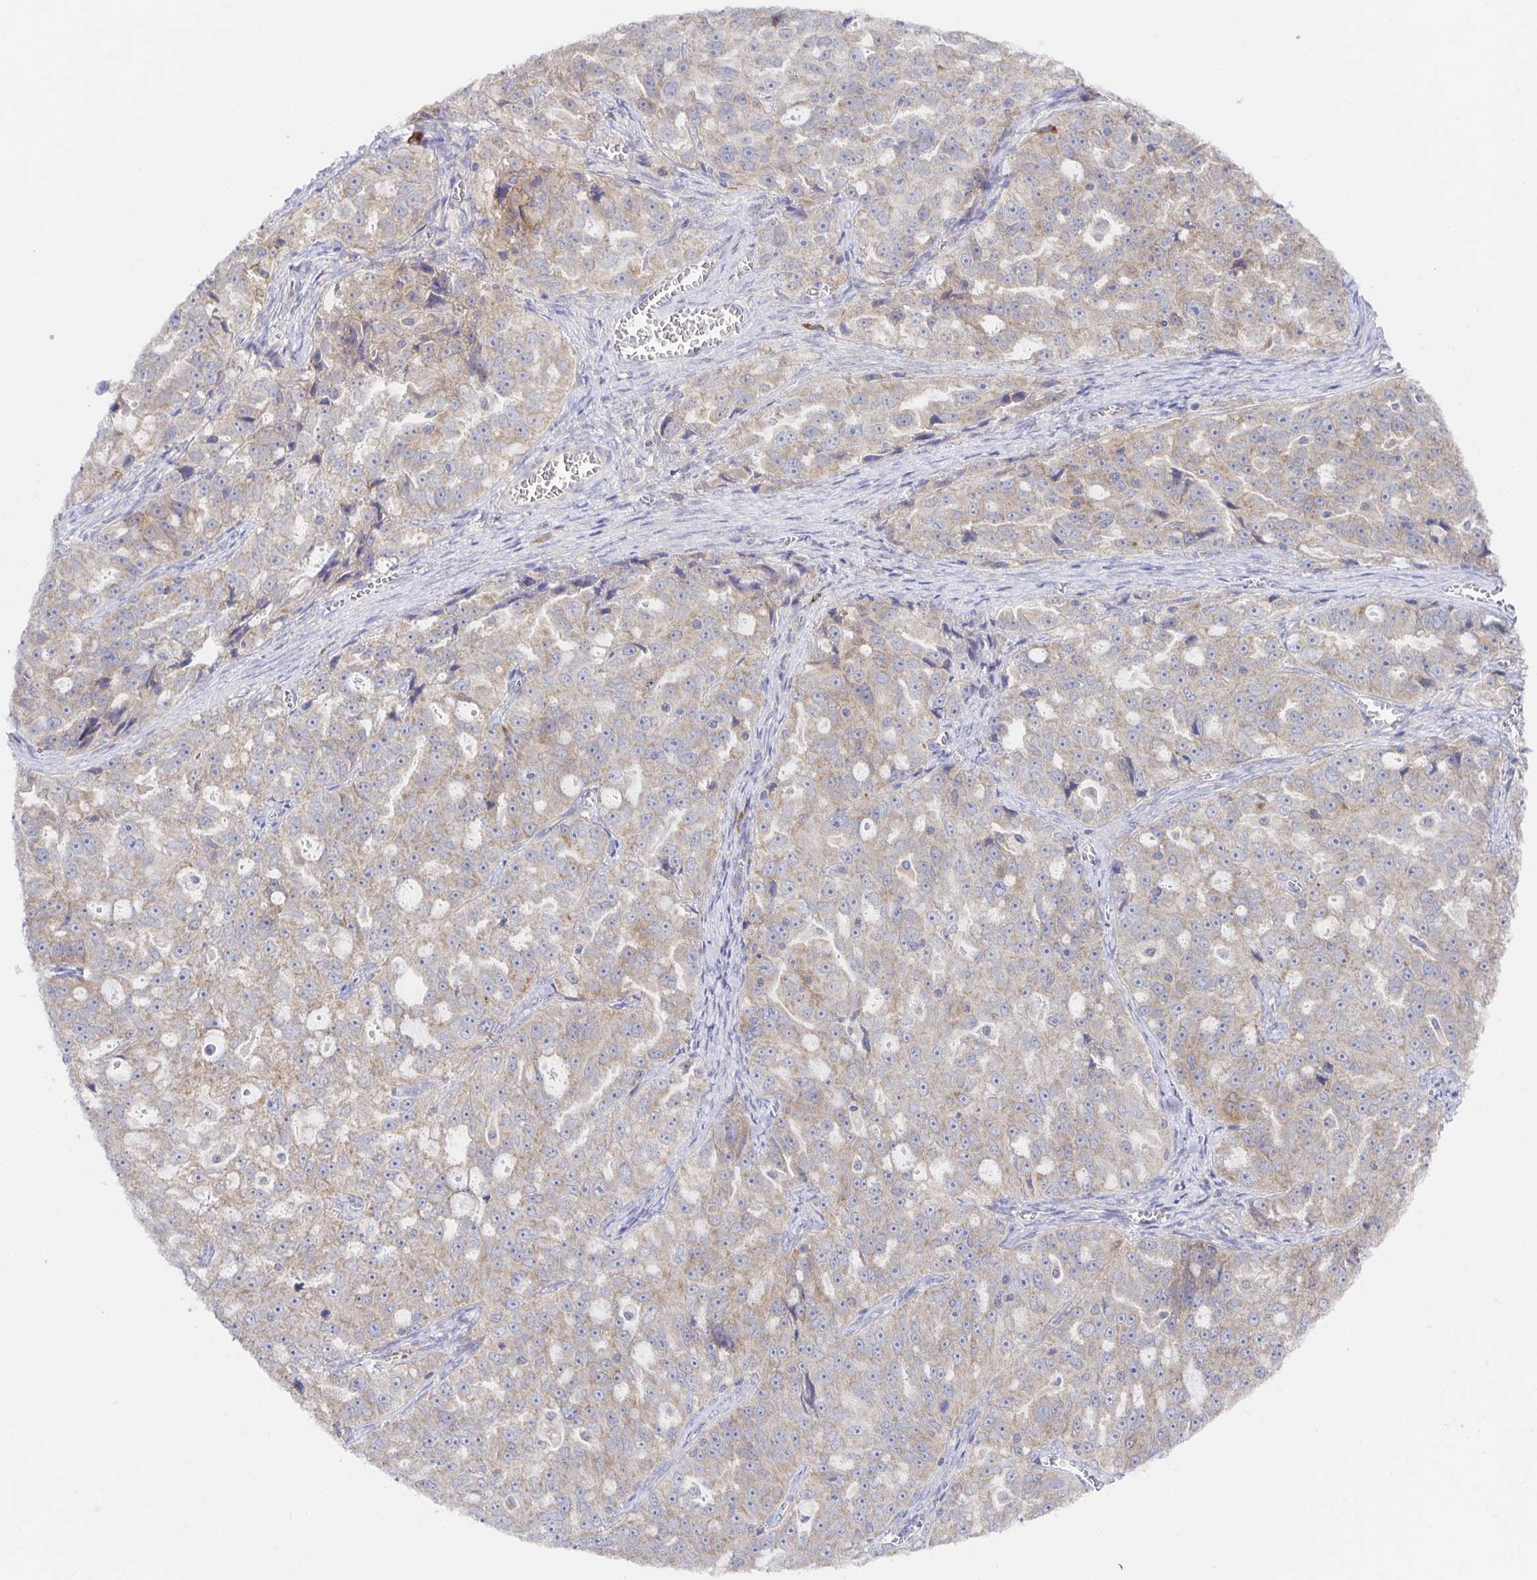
{"staining": {"intensity": "weak", "quantity": "25%-75%", "location": "cytoplasmic/membranous"}, "tissue": "ovarian cancer", "cell_type": "Tumor cells", "image_type": "cancer", "snomed": [{"axis": "morphology", "description": "Cystadenocarcinoma, serous, NOS"}, {"axis": "topography", "description": "Ovary"}], "caption": "Ovarian cancer was stained to show a protein in brown. There is low levels of weak cytoplasmic/membranous expression in about 25%-75% of tumor cells.", "gene": "BAD", "patient": {"sex": "female", "age": 51}}